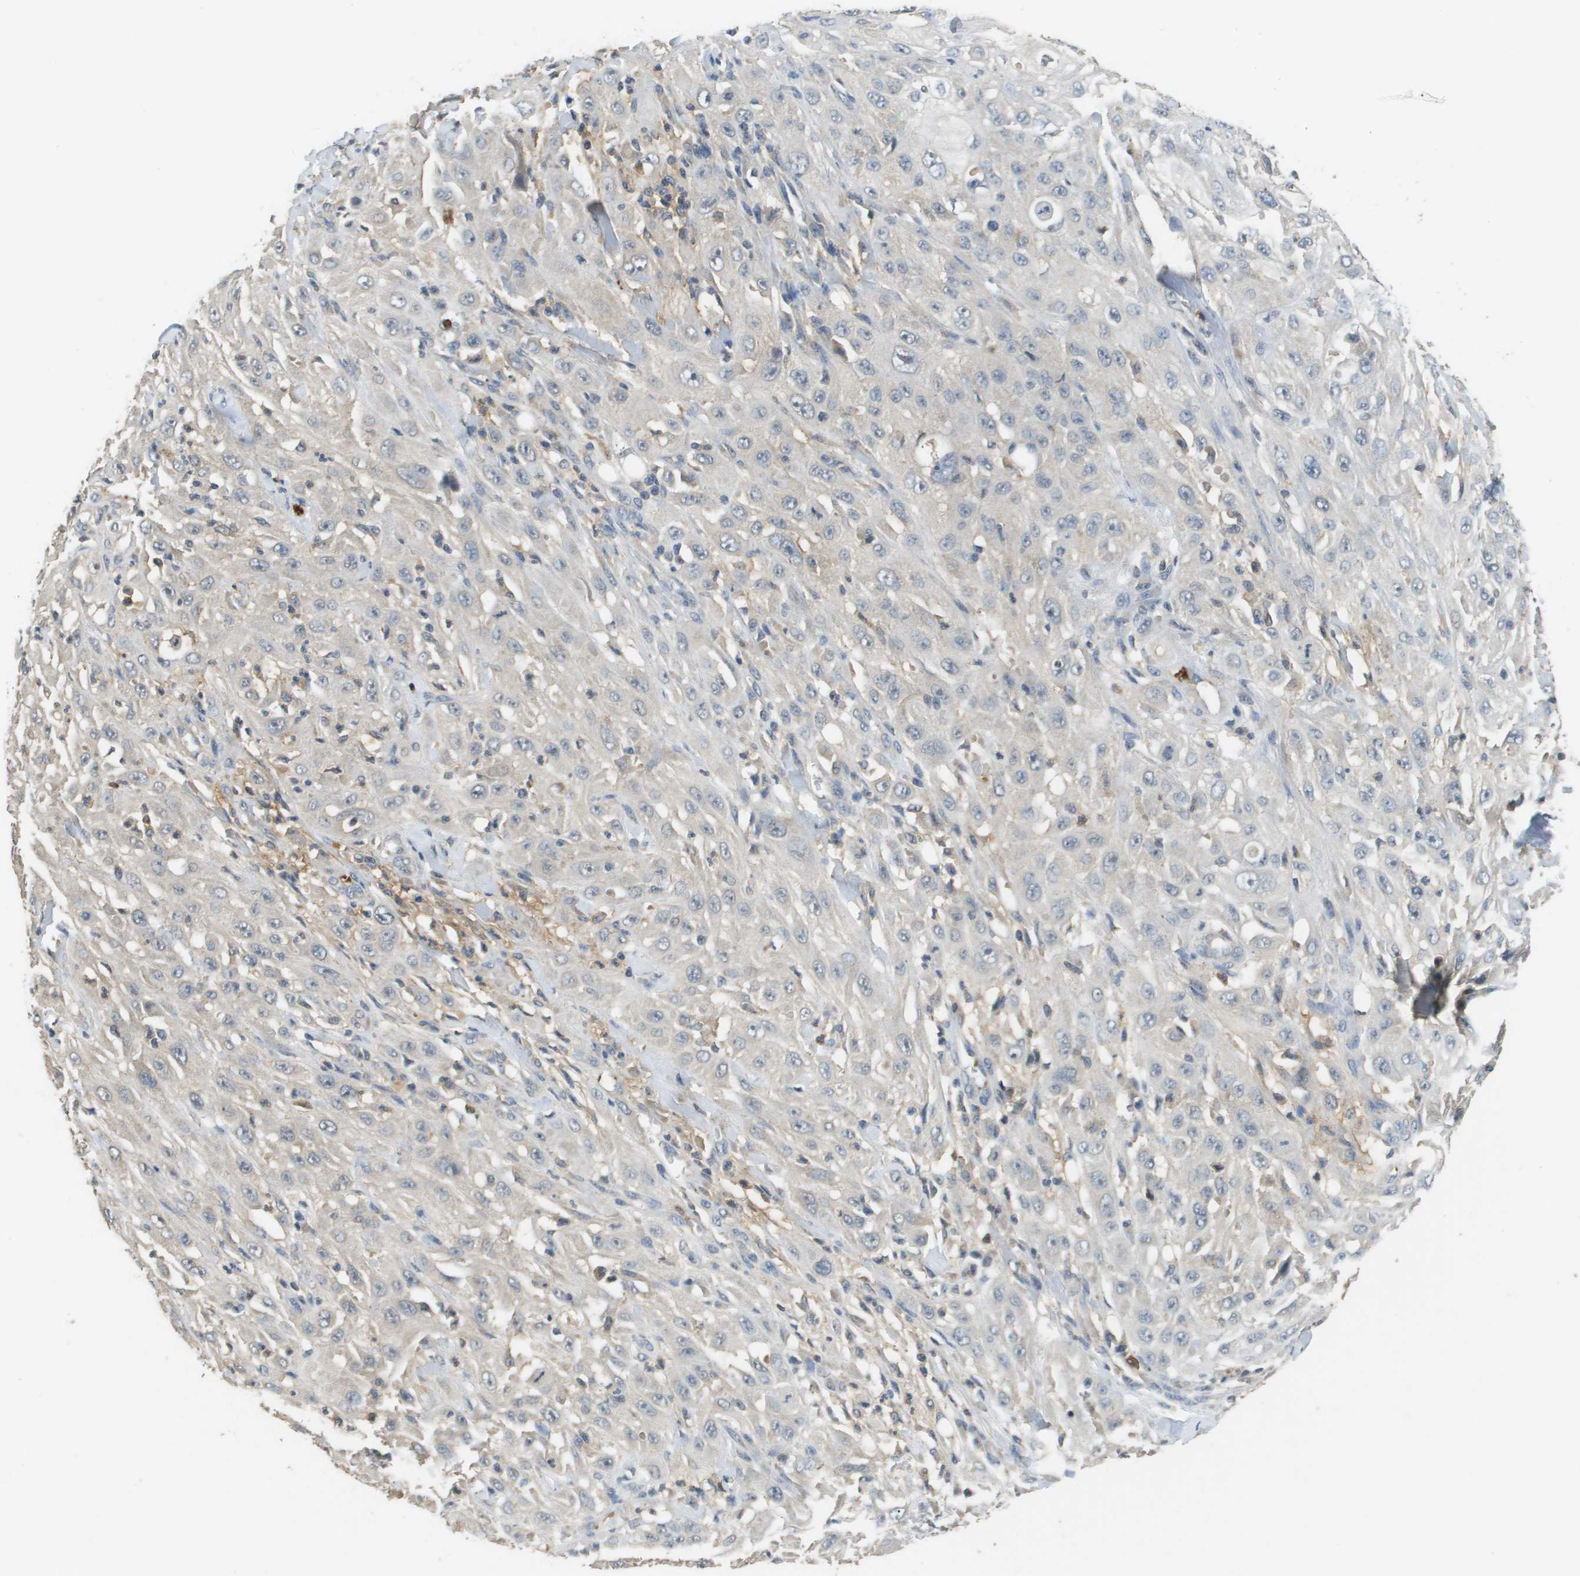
{"staining": {"intensity": "negative", "quantity": "none", "location": "none"}, "tissue": "skin cancer", "cell_type": "Tumor cells", "image_type": "cancer", "snomed": [{"axis": "morphology", "description": "Squamous cell carcinoma, NOS"}, {"axis": "morphology", "description": "Squamous cell carcinoma, metastatic, NOS"}, {"axis": "topography", "description": "Skin"}, {"axis": "topography", "description": "Lymph node"}], "caption": "Tumor cells show no significant protein staining in skin cancer (metastatic squamous cell carcinoma). (DAB immunohistochemistry, high magnification).", "gene": "RAB27B", "patient": {"sex": "male", "age": 75}}